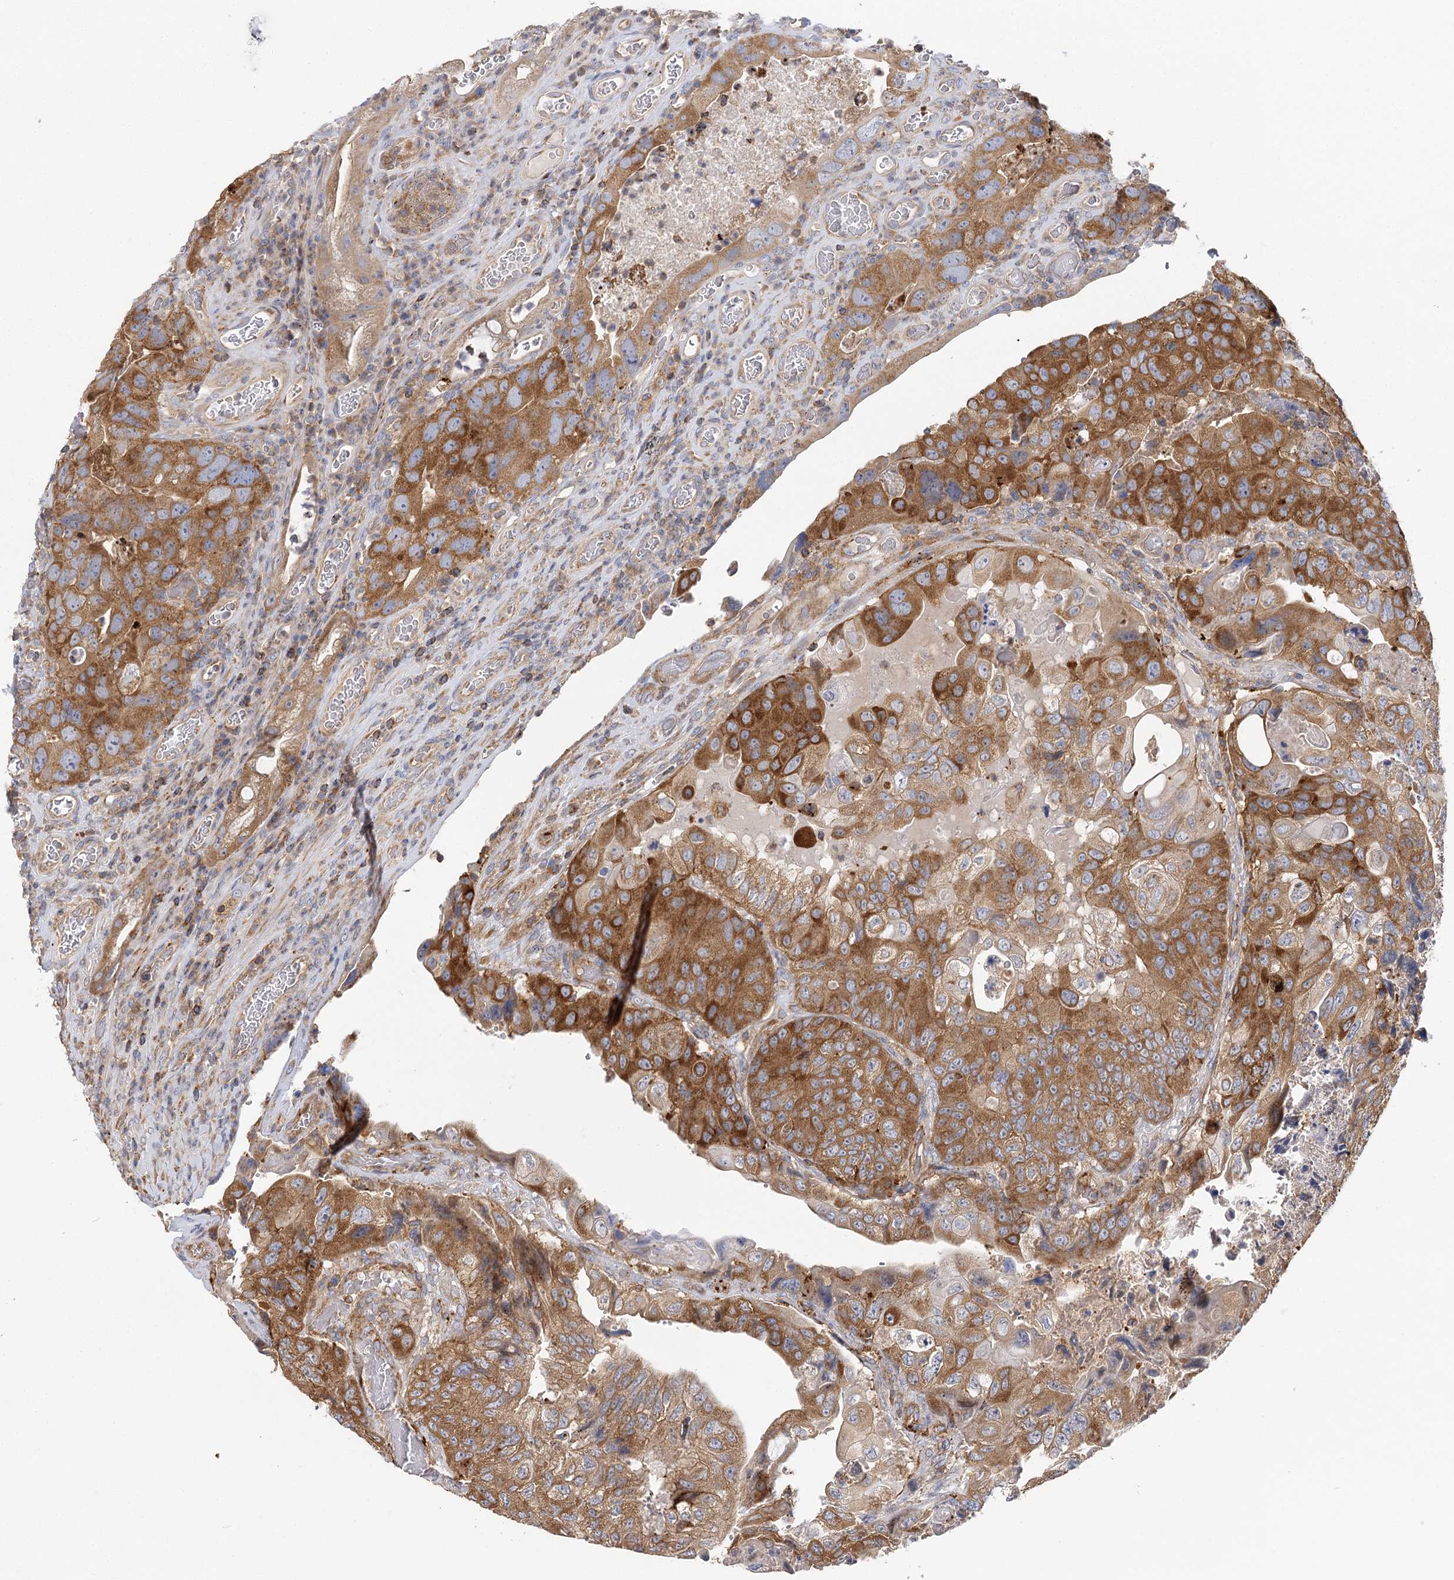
{"staining": {"intensity": "moderate", "quantity": ">75%", "location": "cytoplasmic/membranous"}, "tissue": "colorectal cancer", "cell_type": "Tumor cells", "image_type": "cancer", "snomed": [{"axis": "morphology", "description": "Adenocarcinoma, NOS"}, {"axis": "topography", "description": "Rectum"}], "caption": "Immunohistochemistry (IHC) (DAB) staining of adenocarcinoma (colorectal) shows moderate cytoplasmic/membranous protein expression in about >75% of tumor cells.", "gene": "SEC24B", "patient": {"sex": "male", "age": 63}}